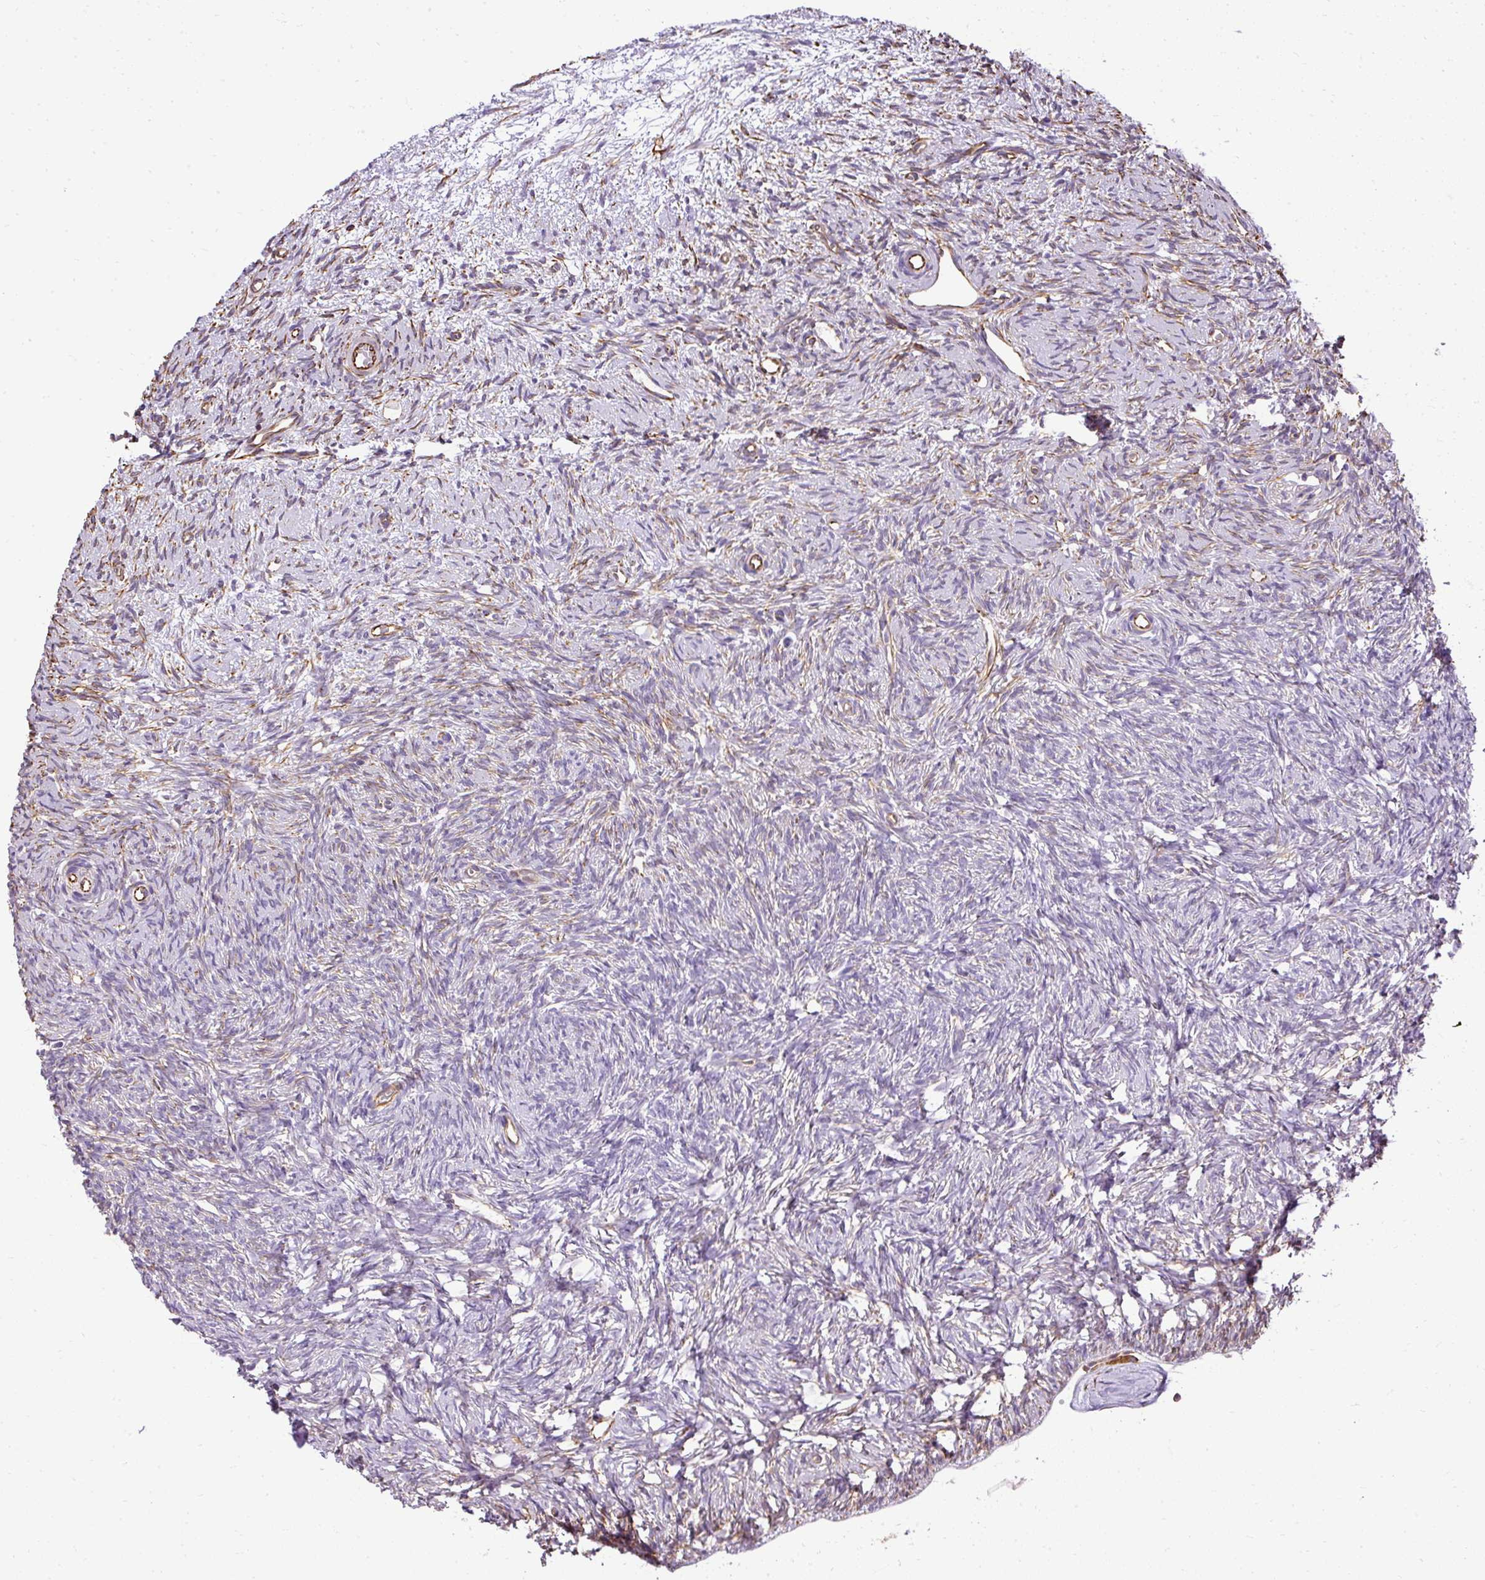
{"staining": {"intensity": "weak", "quantity": "25%-75%", "location": "cytoplasmic/membranous"}, "tissue": "ovary", "cell_type": "Ovarian stroma cells", "image_type": "normal", "snomed": [{"axis": "morphology", "description": "Normal tissue, NOS"}, {"axis": "topography", "description": "Ovary"}], "caption": "IHC image of benign ovary: ovary stained using IHC demonstrates low levels of weak protein expression localized specifically in the cytoplasmic/membranous of ovarian stroma cells, appearing as a cytoplasmic/membranous brown color.", "gene": "PLS1", "patient": {"sex": "female", "age": 51}}